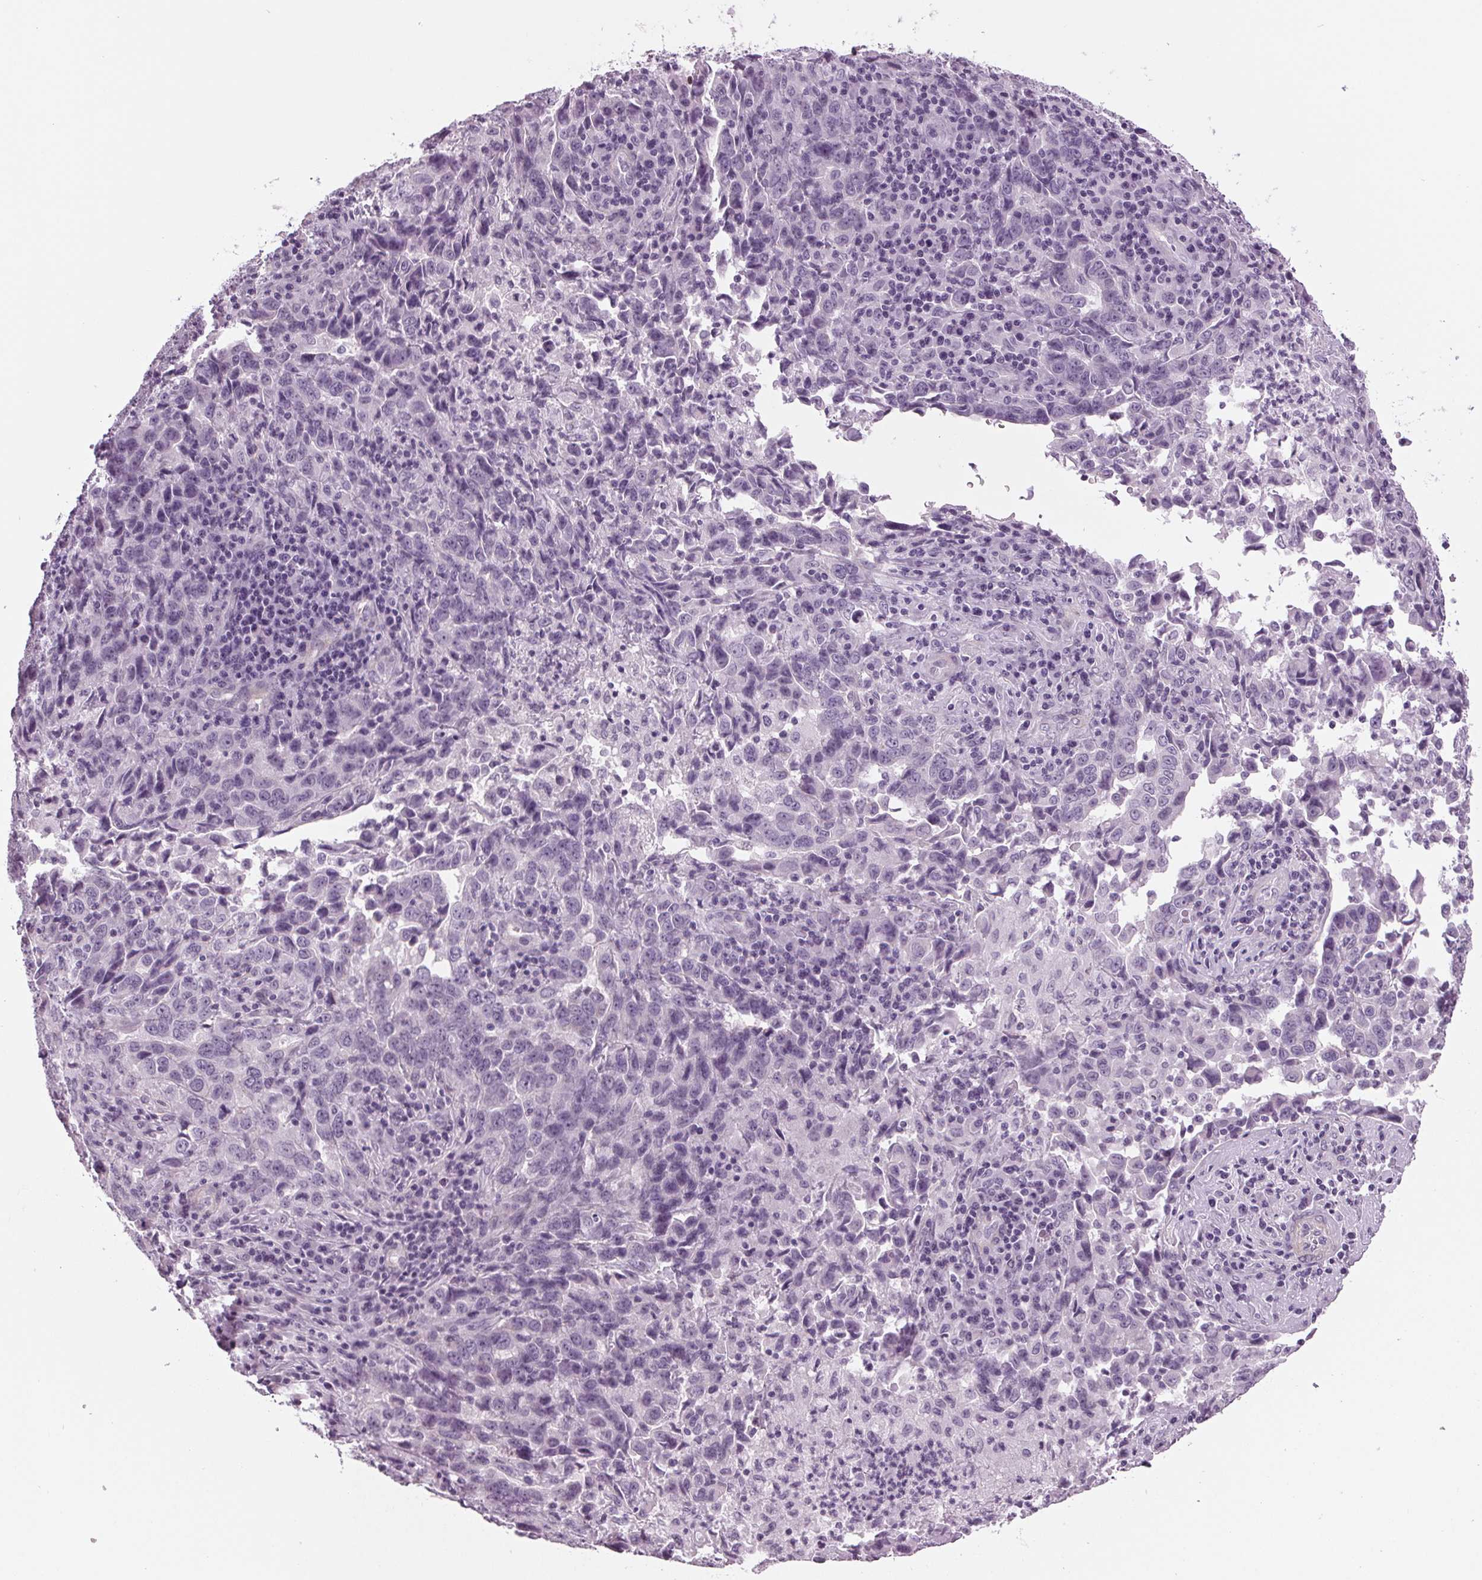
{"staining": {"intensity": "negative", "quantity": "none", "location": "none"}, "tissue": "lung cancer", "cell_type": "Tumor cells", "image_type": "cancer", "snomed": [{"axis": "morphology", "description": "Adenocarcinoma, NOS"}, {"axis": "topography", "description": "Lung"}], "caption": "There is no significant expression in tumor cells of lung cancer.", "gene": "BHLHE22", "patient": {"sex": "male", "age": 67}}